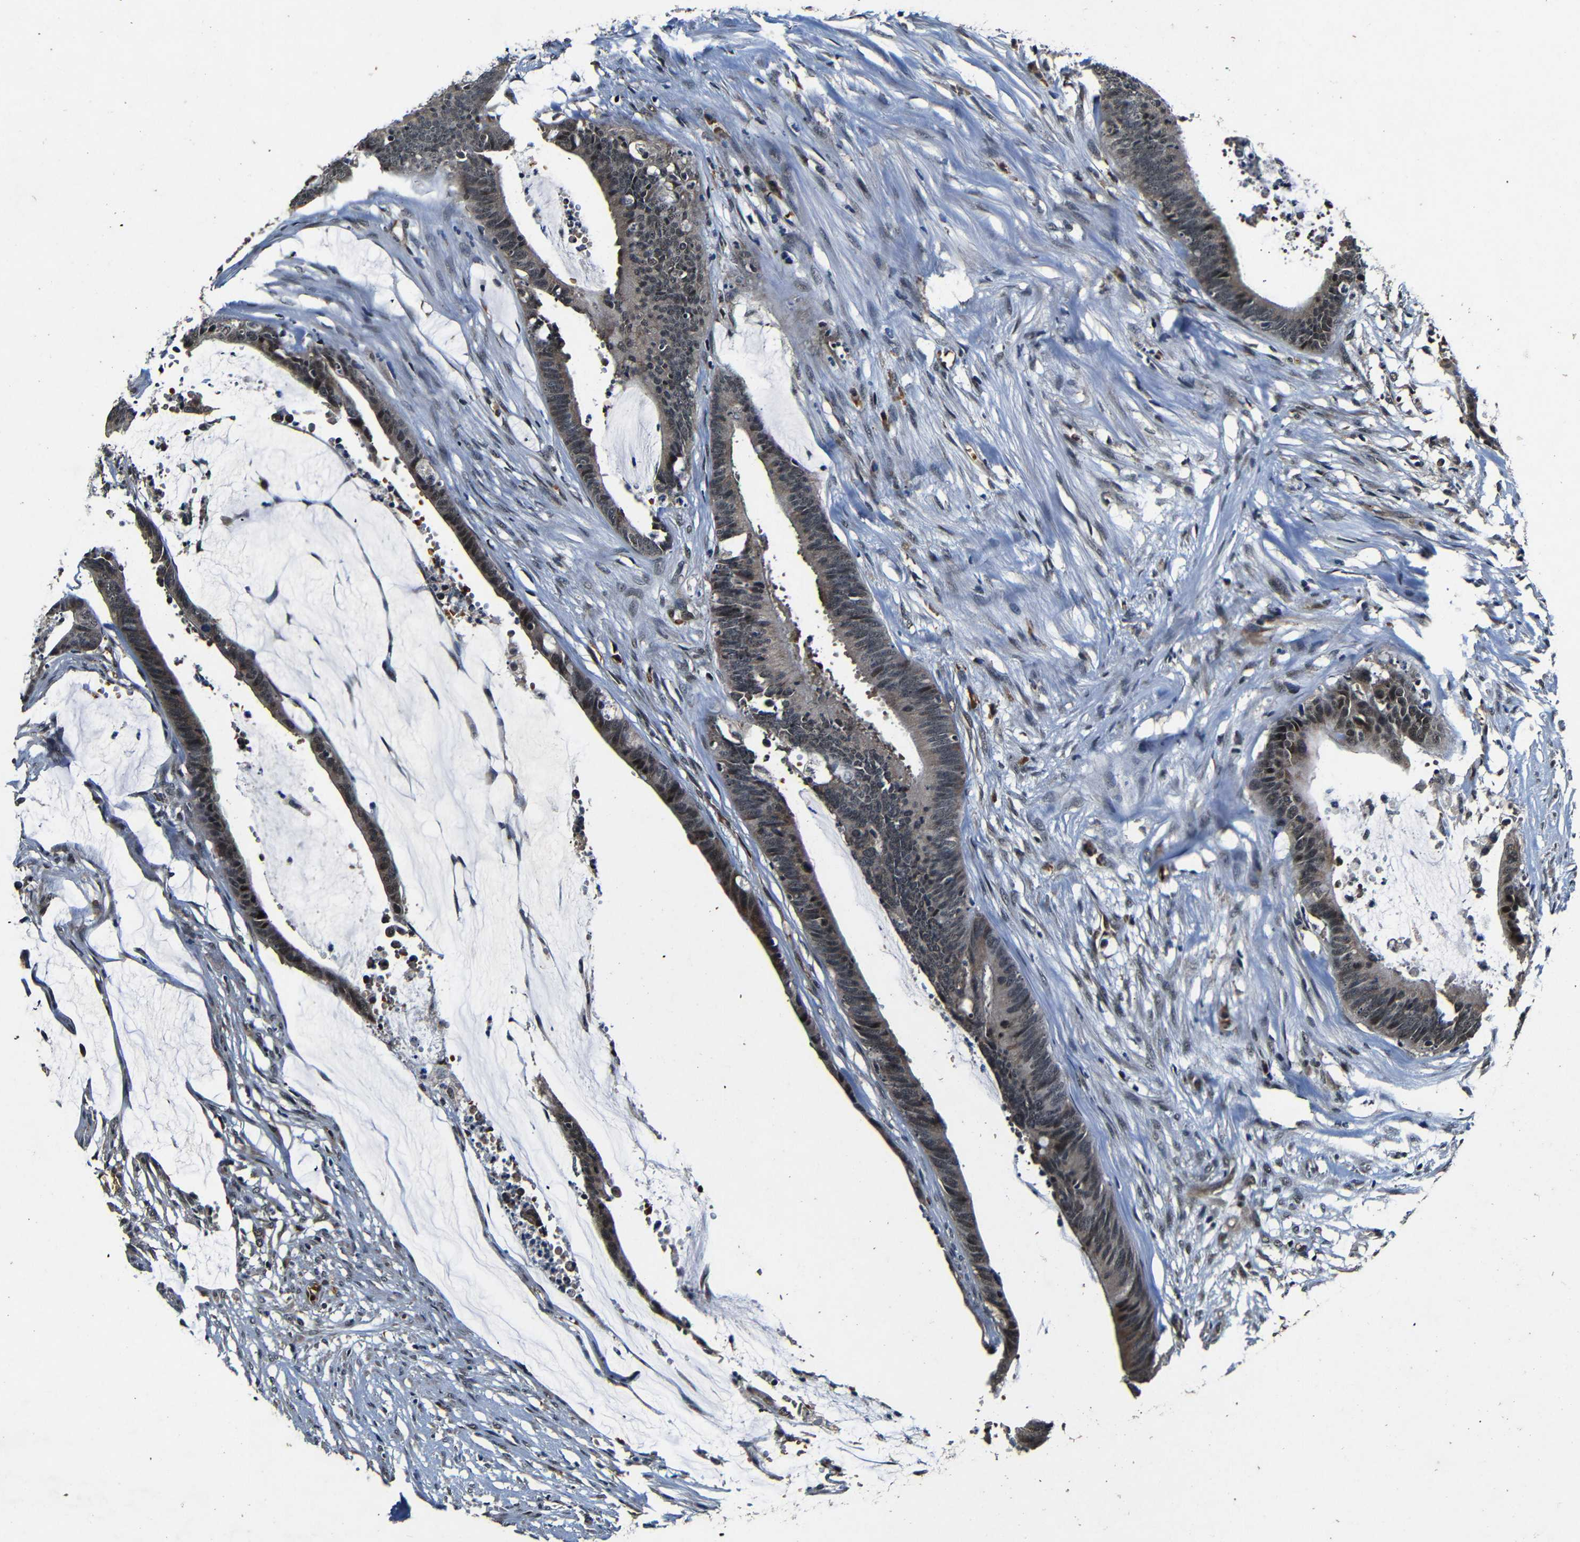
{"staining": {"intensity": "moderate", "quantity": ">75%", "location": "cytoplasmic/membranous,nuclear"}, "tissue": "colorectal cancer", "cell_type": "Tumor cells", "image_type": "cancer", "snomed": [{"axis": "morphology", "description": "Adenocarcinoma, NOS"}, {"axis": "topography", "description": "Rectum"}], "caption": "Brown immunohistochemical staining in colorectal cancer (adenocarcinoma) reveals moderate cytoplasmic/membranous and nuclear positivity in about >75% of tumor cells. Nuclei are stained in blue.", "gene": "FOXD4", "patient": {"sex": "female", "age": 66}}